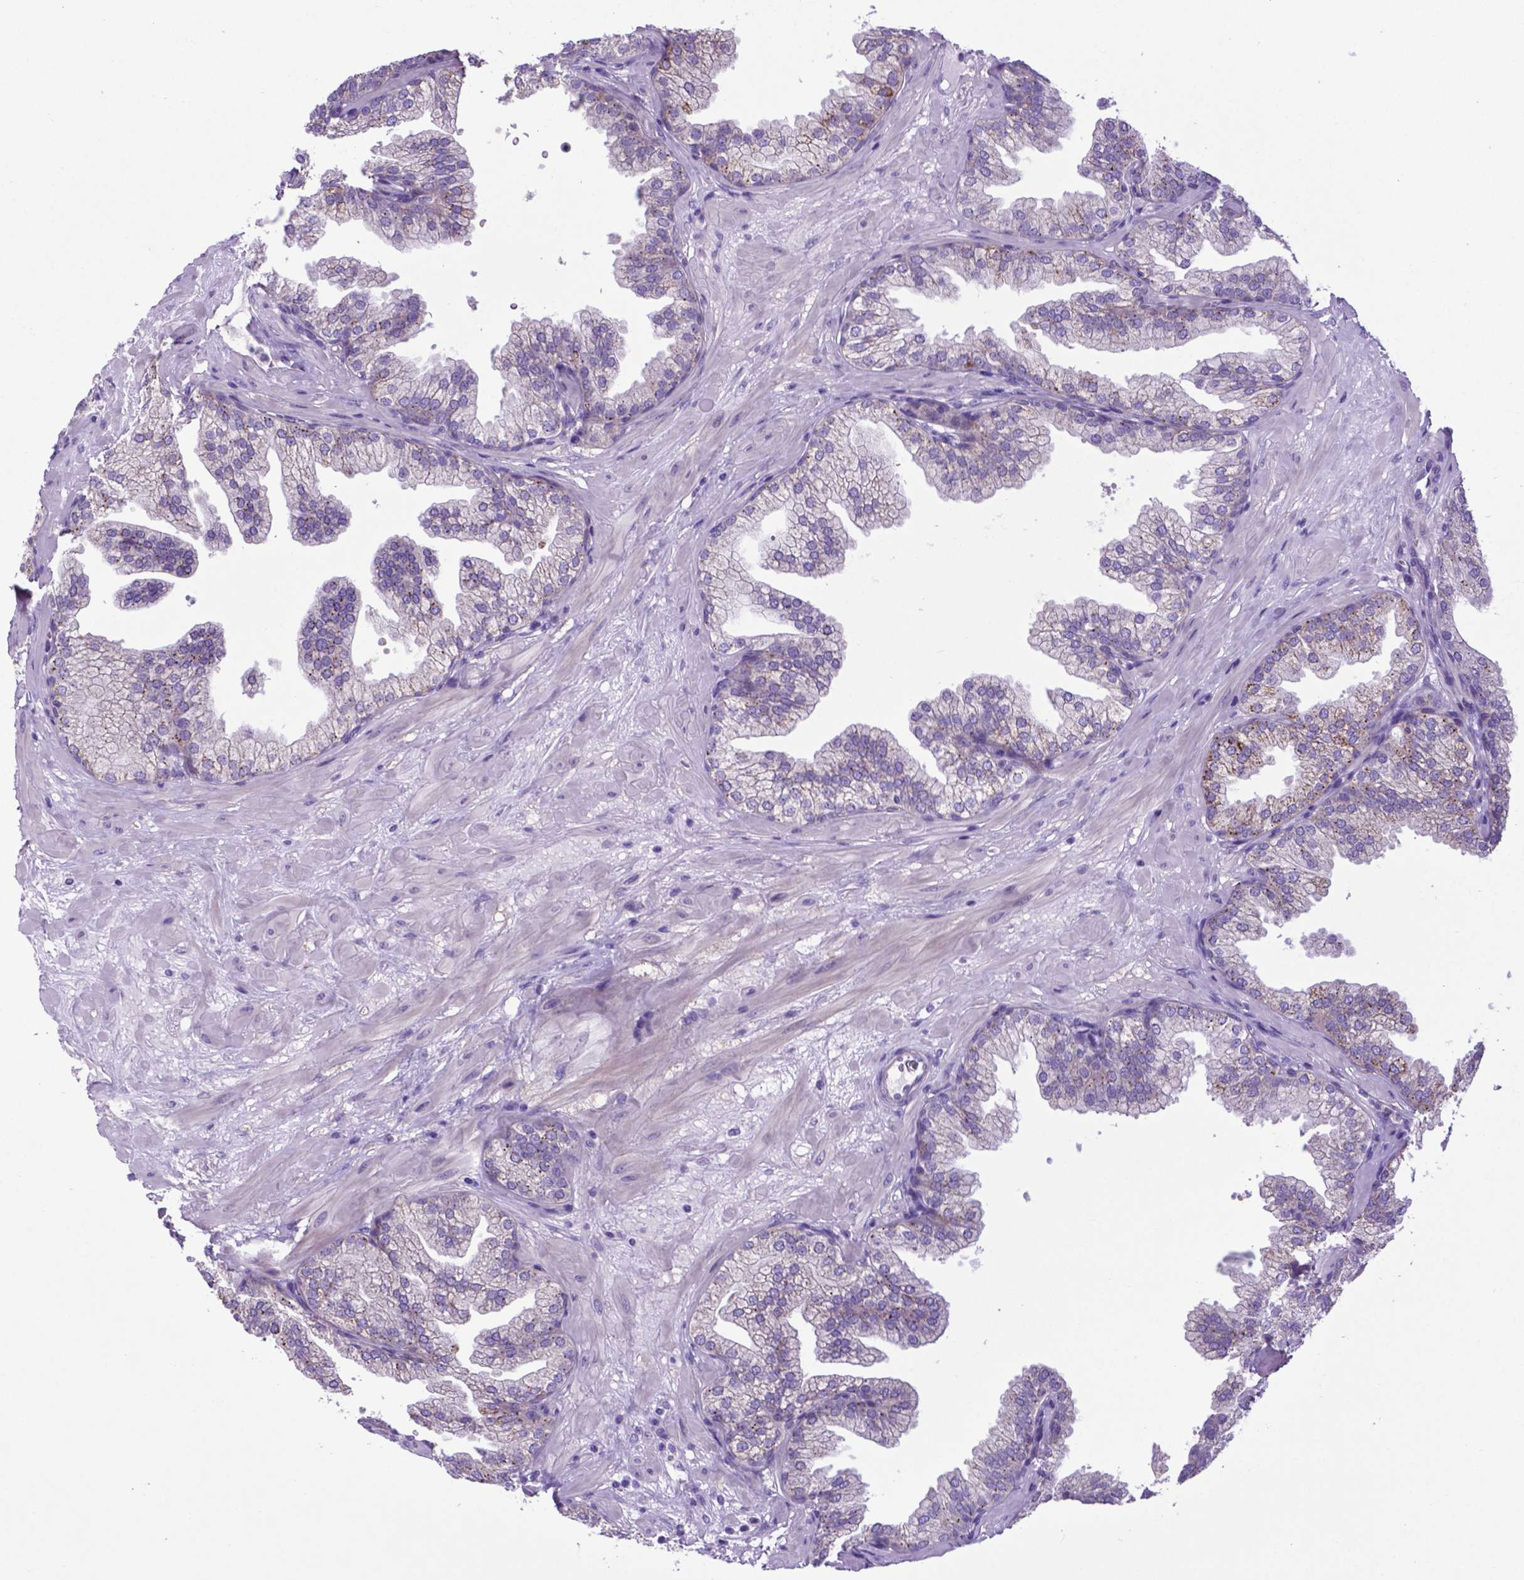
{"staining": {"intensity": "negative", "quantity": "none", "location": "none"}, "tissue": "prostate", "cell_type": "Glandular cells", "image_type": "normal", "snomed": [{"axis": "morphology", "description": "Normal tissue, NOS"}, {"axis": "topography", "description": "Prostate"}], "caption": "A micrograph of prostate stained for a protein reveals no brown staining in glandular cells.", "gene": "ADRA2B", "patient": {"sex": "male", "age": 37}}